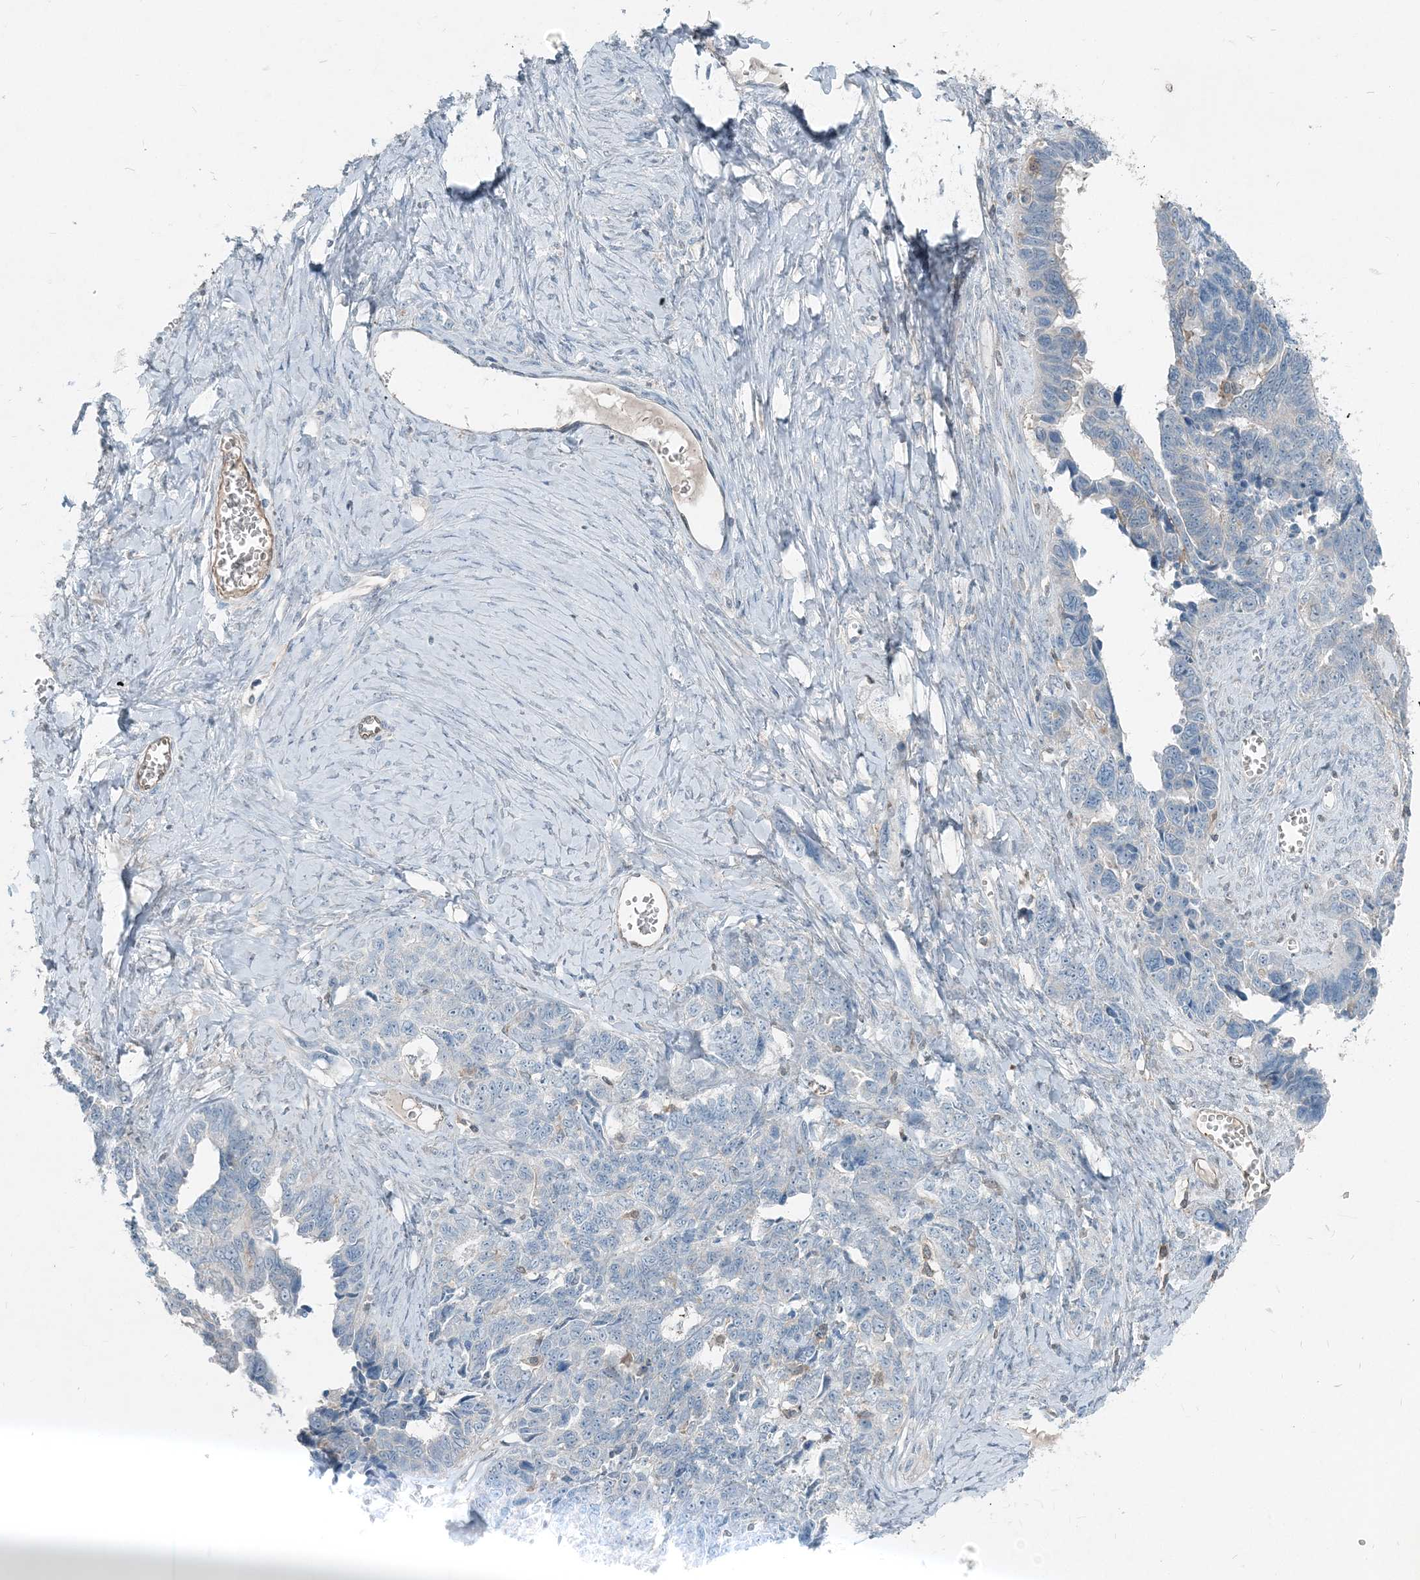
{"staining": {"intensity": "negative", "quantity": "none", "location": "none"}, "tissue": "ovarian cancer", "cell_type": "Tumor cells", "image_type": "cancer", "snomed": [{"axis": "morphology", "description": "Cystadenocarcinoma, serous, NOS"}, {"axis": "topography", "description": "Ovary"}], "caption": "High magnification brightfield microscopy of ovarian serous cystadenocarcinoma stained with DAB (3,3'-diaminobenzidine) (brown) and counterstained with hematoxylin (blue): tumor cells show no significant staining.", "gene": "ARMH1", "patient": {"sex": "female", "age": 79}}